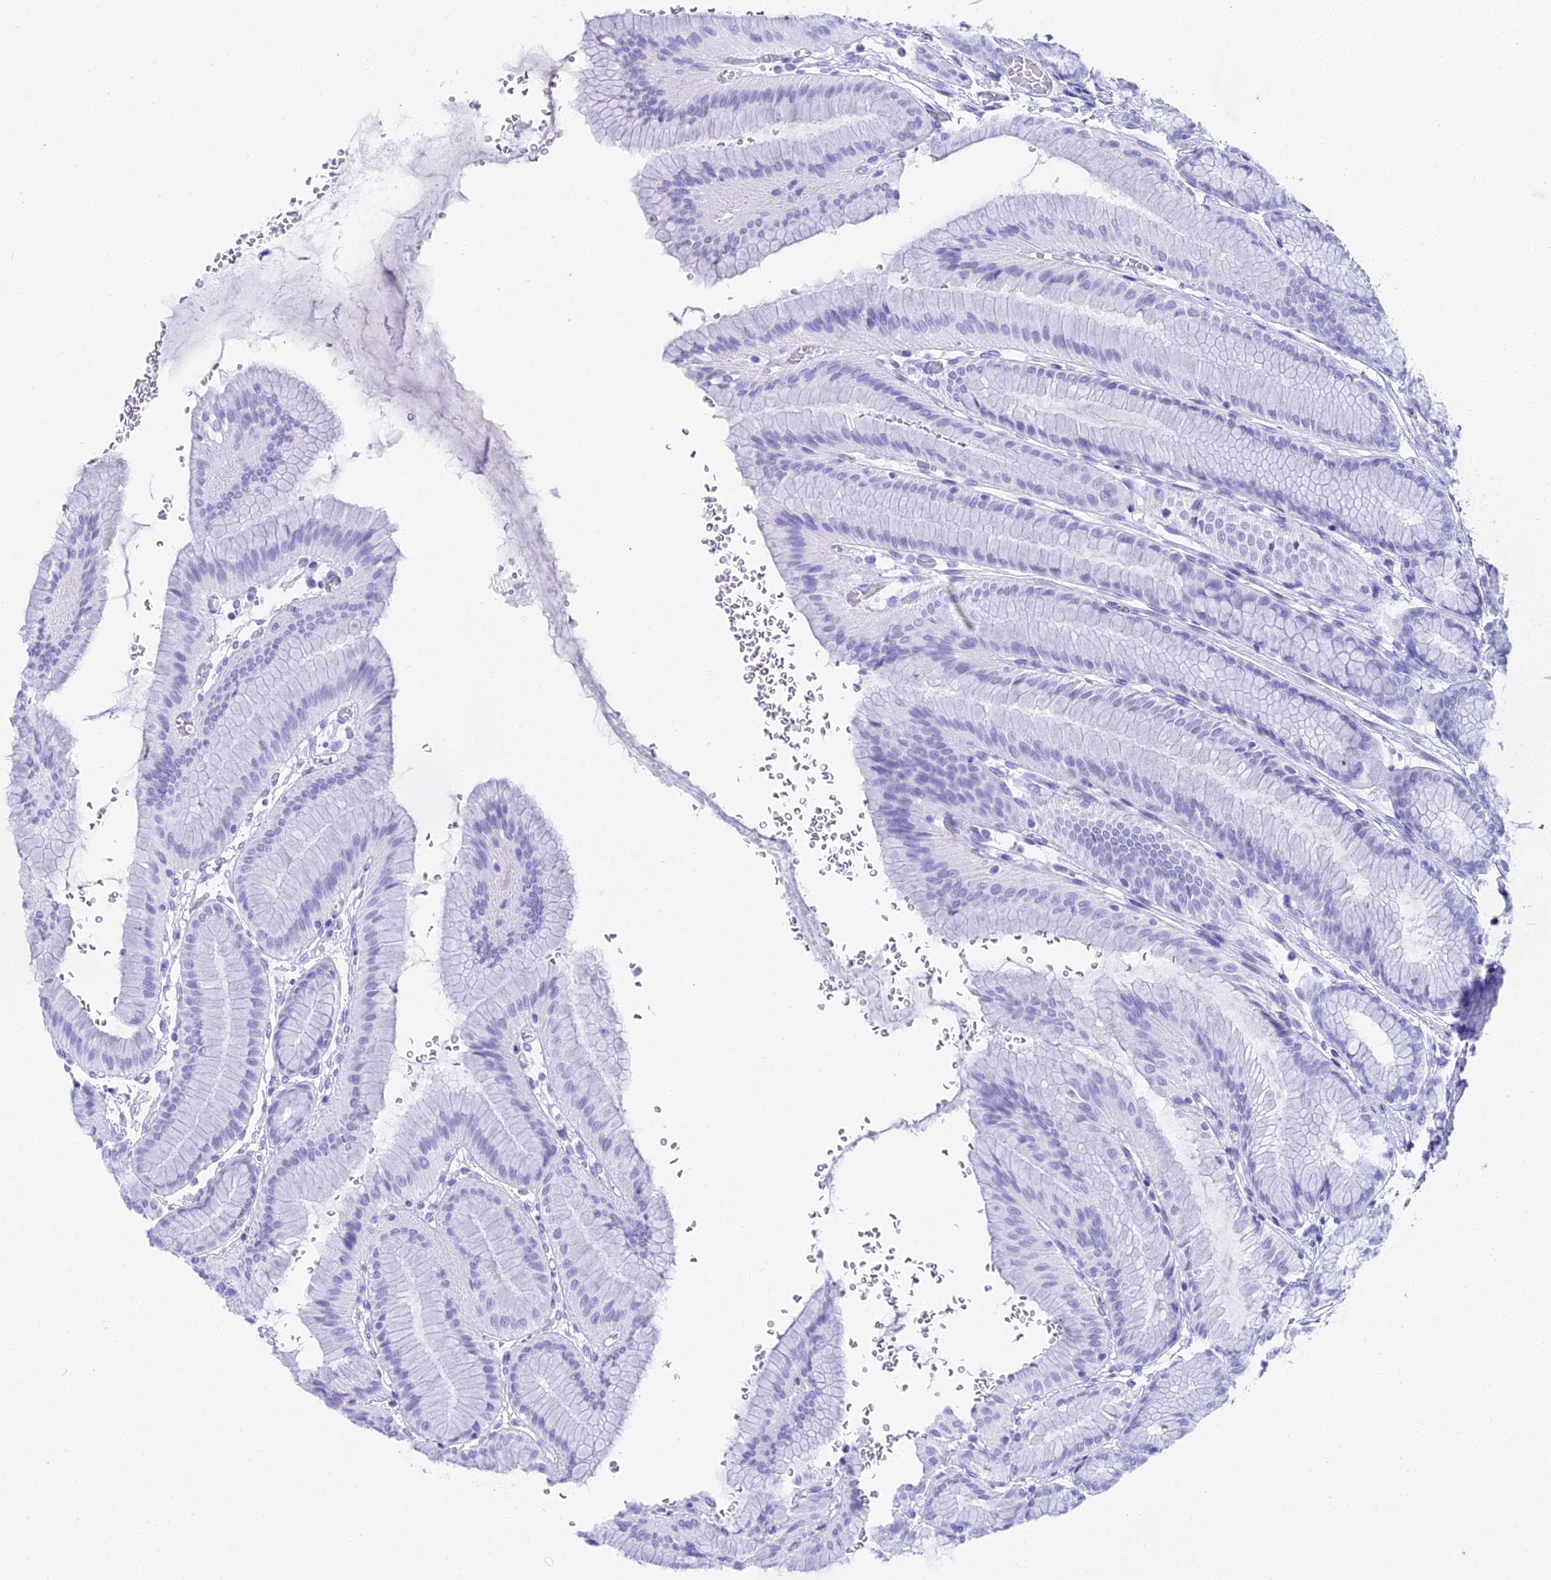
{"staining": {"intensity": "negative", "quantity": "none", "location": "none"}, "tissue": "stomach", "cell_type": "Glandular cells", "image_type": "normal", "snomed": [{"axis": "morphology", "description": "Normal tissue, NOS"}, {"axis": "morphology", "description": "Adenocarcinoma, NOS"}, {"axis": "morphology", "description": "Adenocarcinoma, High grade"}, {"axis": "topography", "description": "Stomach, upper"}, {"axis": "topography", "description": "Stomach"}], "caption": "An immunohistochemistry (IHC) micrograph of unremarkable stomach is shown. There is no staining in glandular cells of stomach.", "gene": "CGB1", "patient": {"sex": "female", "age": 65}}